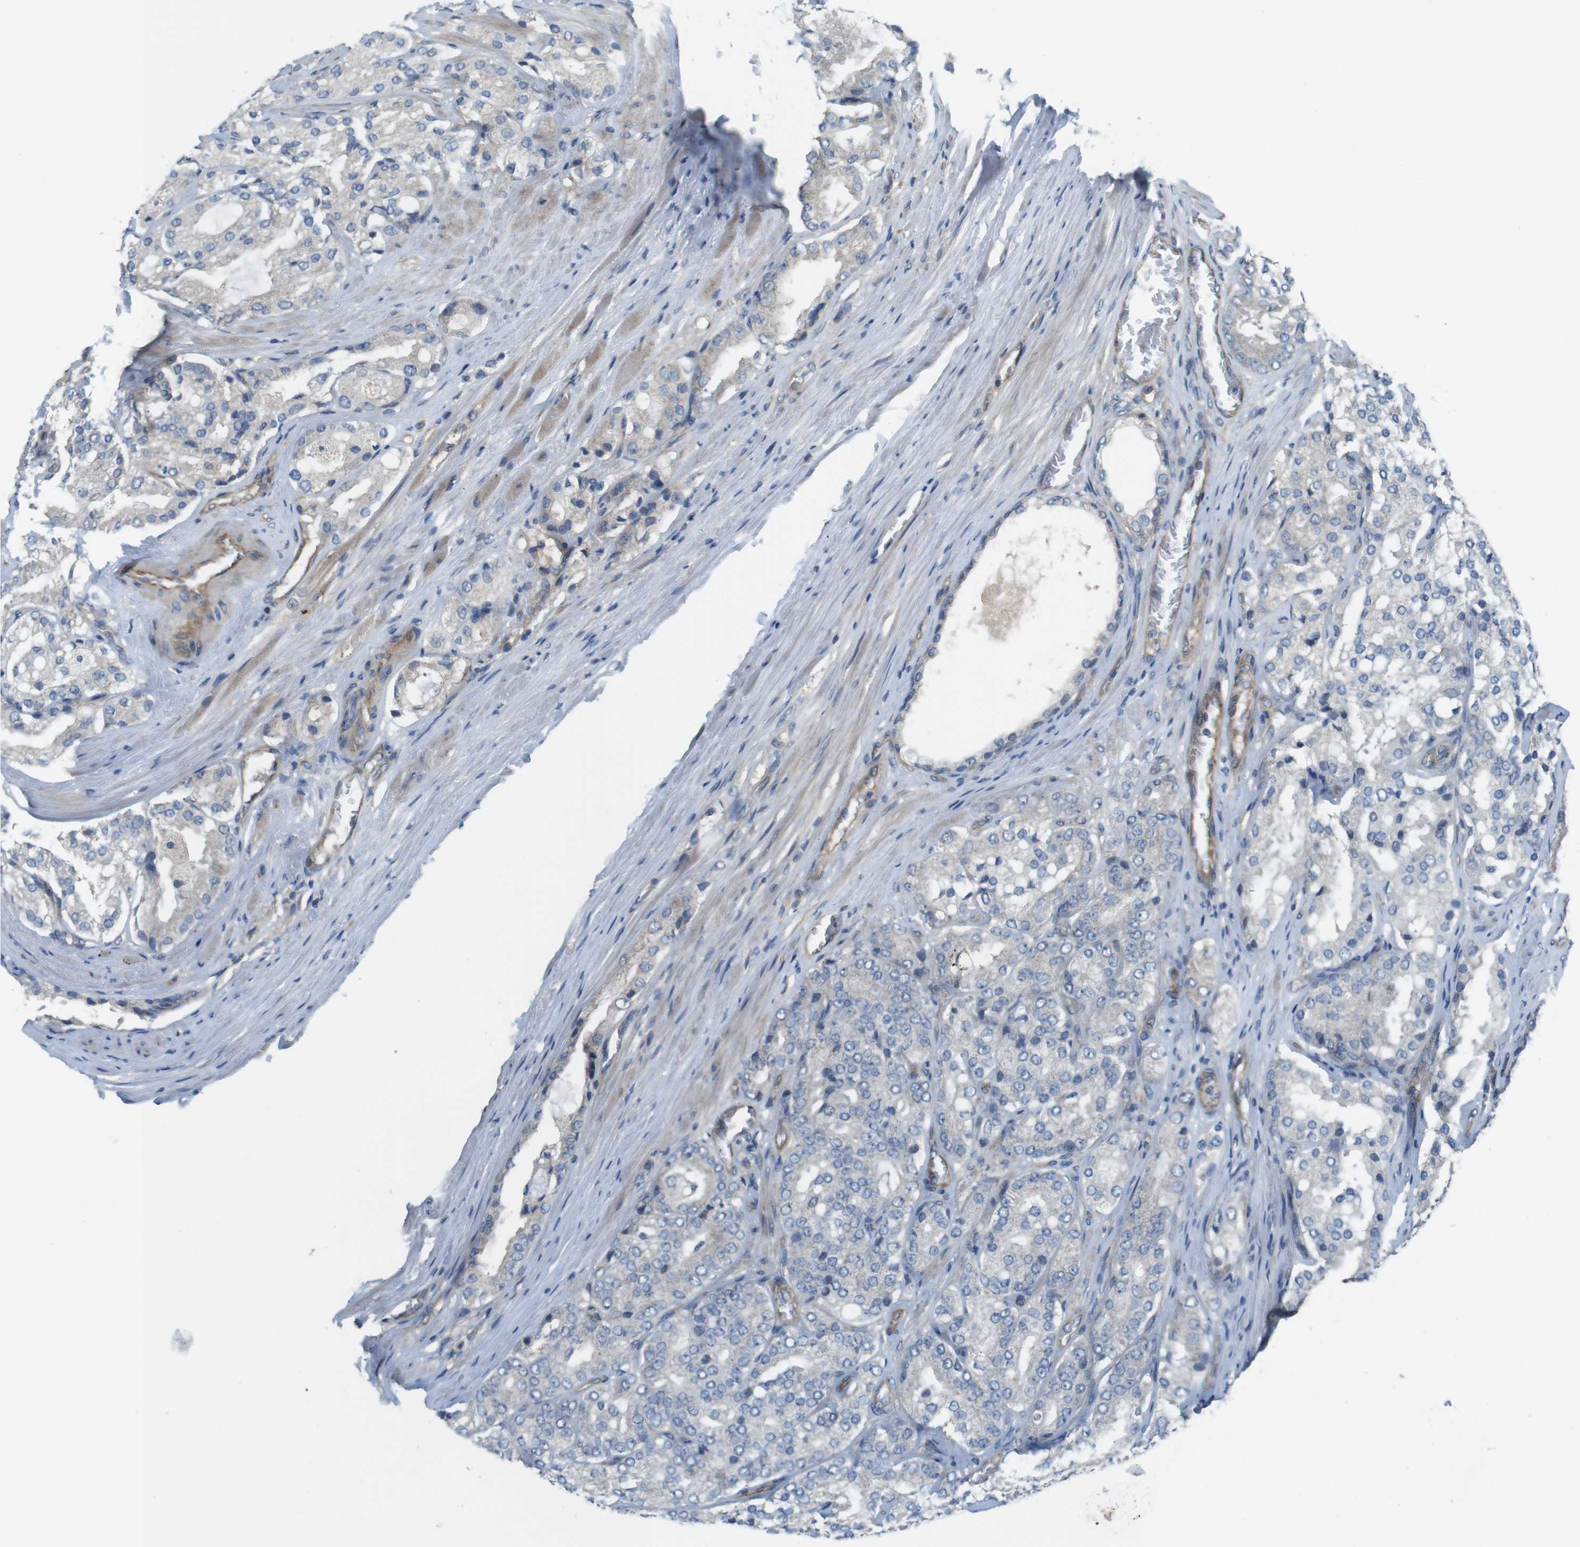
{"staining": {"intensity": "negative", "quantity": "none", "location": "none"}, "tissue": "prostate cancer", "cell_type": "Tumor cells", "image_type": "cancer", "snomed": [{"axis": "morphology", "description": "Adenocarcinoma, High grade"}, {"axis": "topography", "description": "Prostate"}], "caption": "High magnification brightfield microscopy of high-grade adenocarcinoma (prostate) stained with DAB (brown) and counterstained with hematoxylin (blue): tumor cells show no significant positivity.", "gene": "ABHD15", "patient": {"sex": "male", "age": 65}}